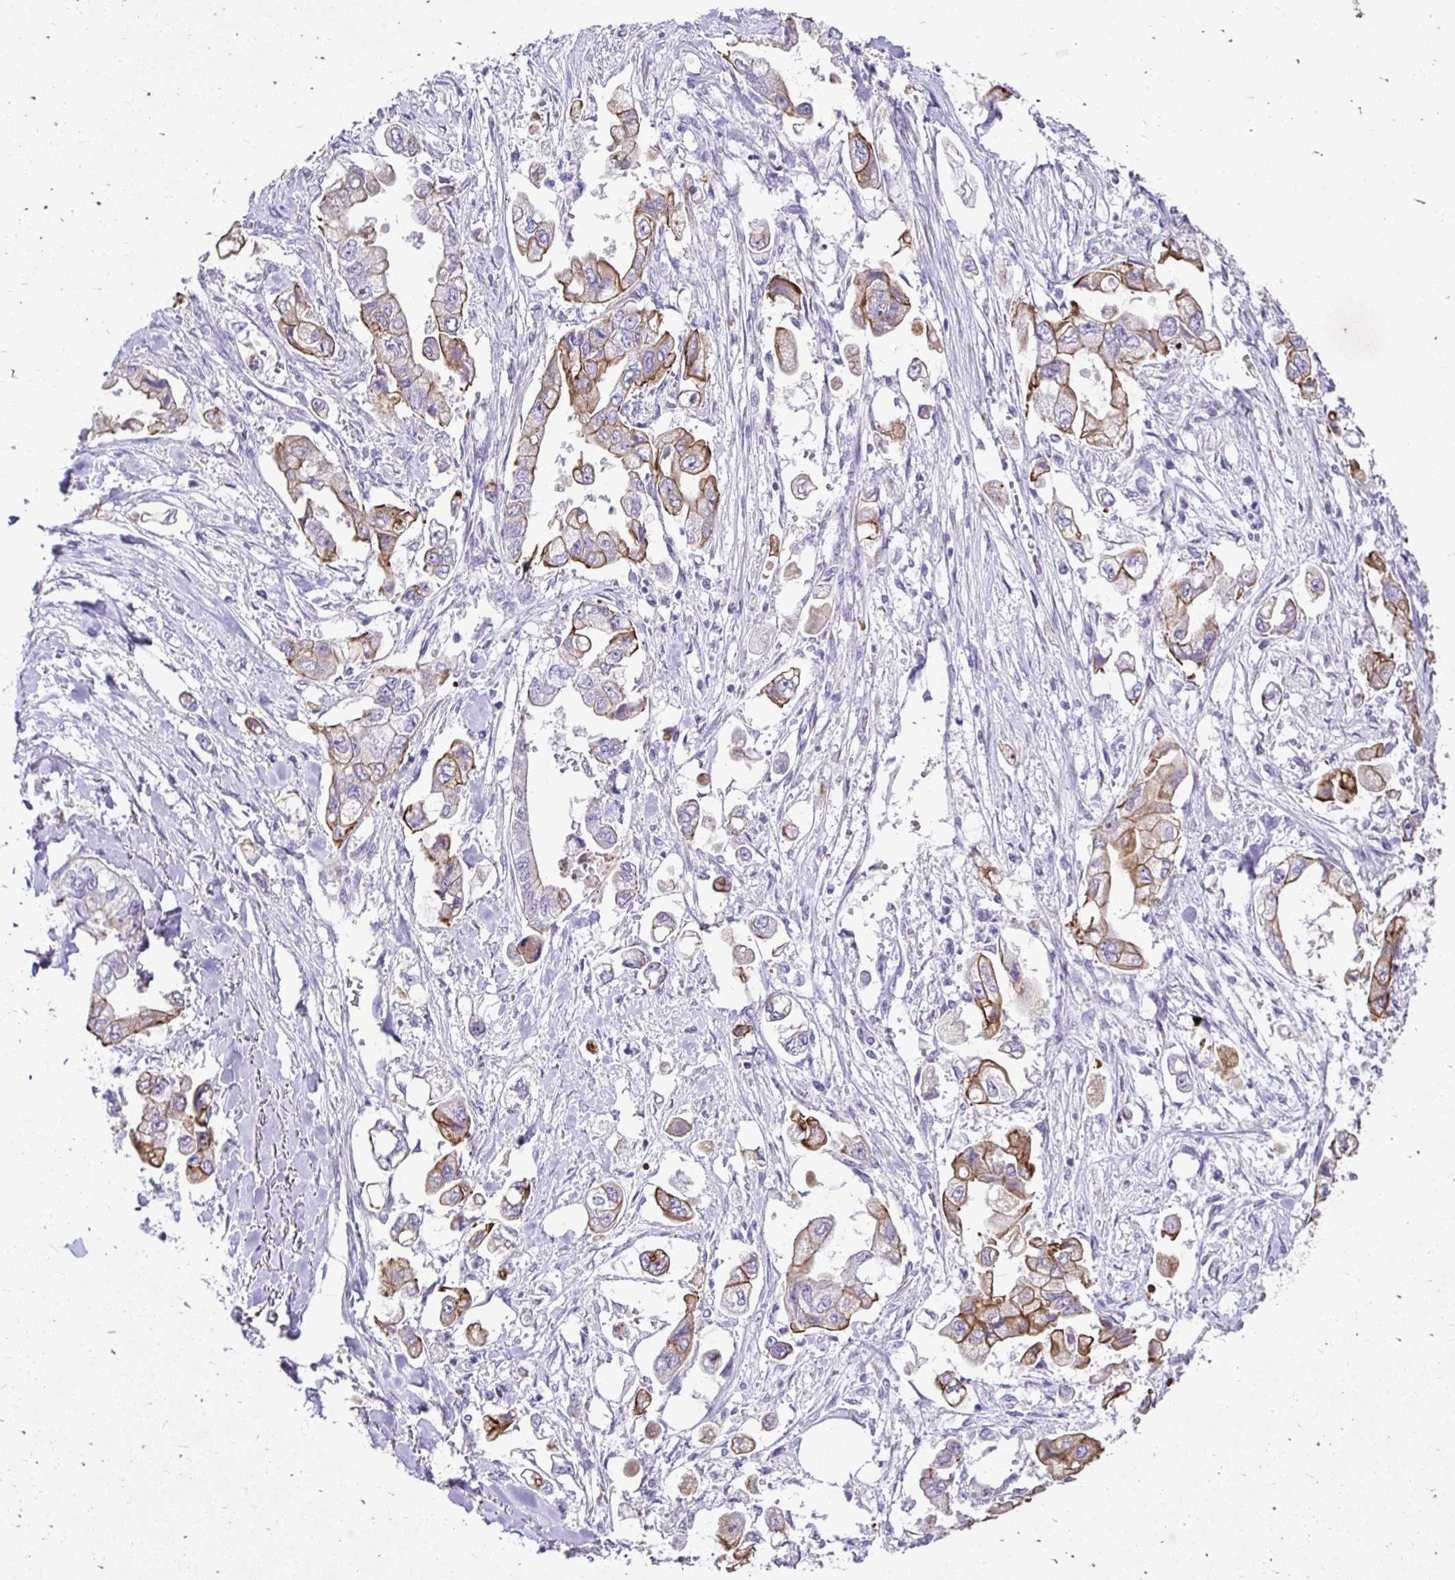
{"staining": {"intensity": "moderate", "quantity": "25%-75%", "location": "cytoplasmic/membranous"}, "tissue": "stomach cancer", "cell_type": "Tumor cells", "image_type": "cancer", "snomed": [{"axis": "morphology", "description": "Adenocarcinoma, NOS"}, {"axis": "topography", "description": "Stomach"}], "caption": "Immunohistochemistry of human stomach cancer displays medium levels of moderate cytoplasmic/membranous expression in approximately 25%-75% of tumor cells.", "gene": "TAF1D", "patient": {"sex": "male", "age": 62}}